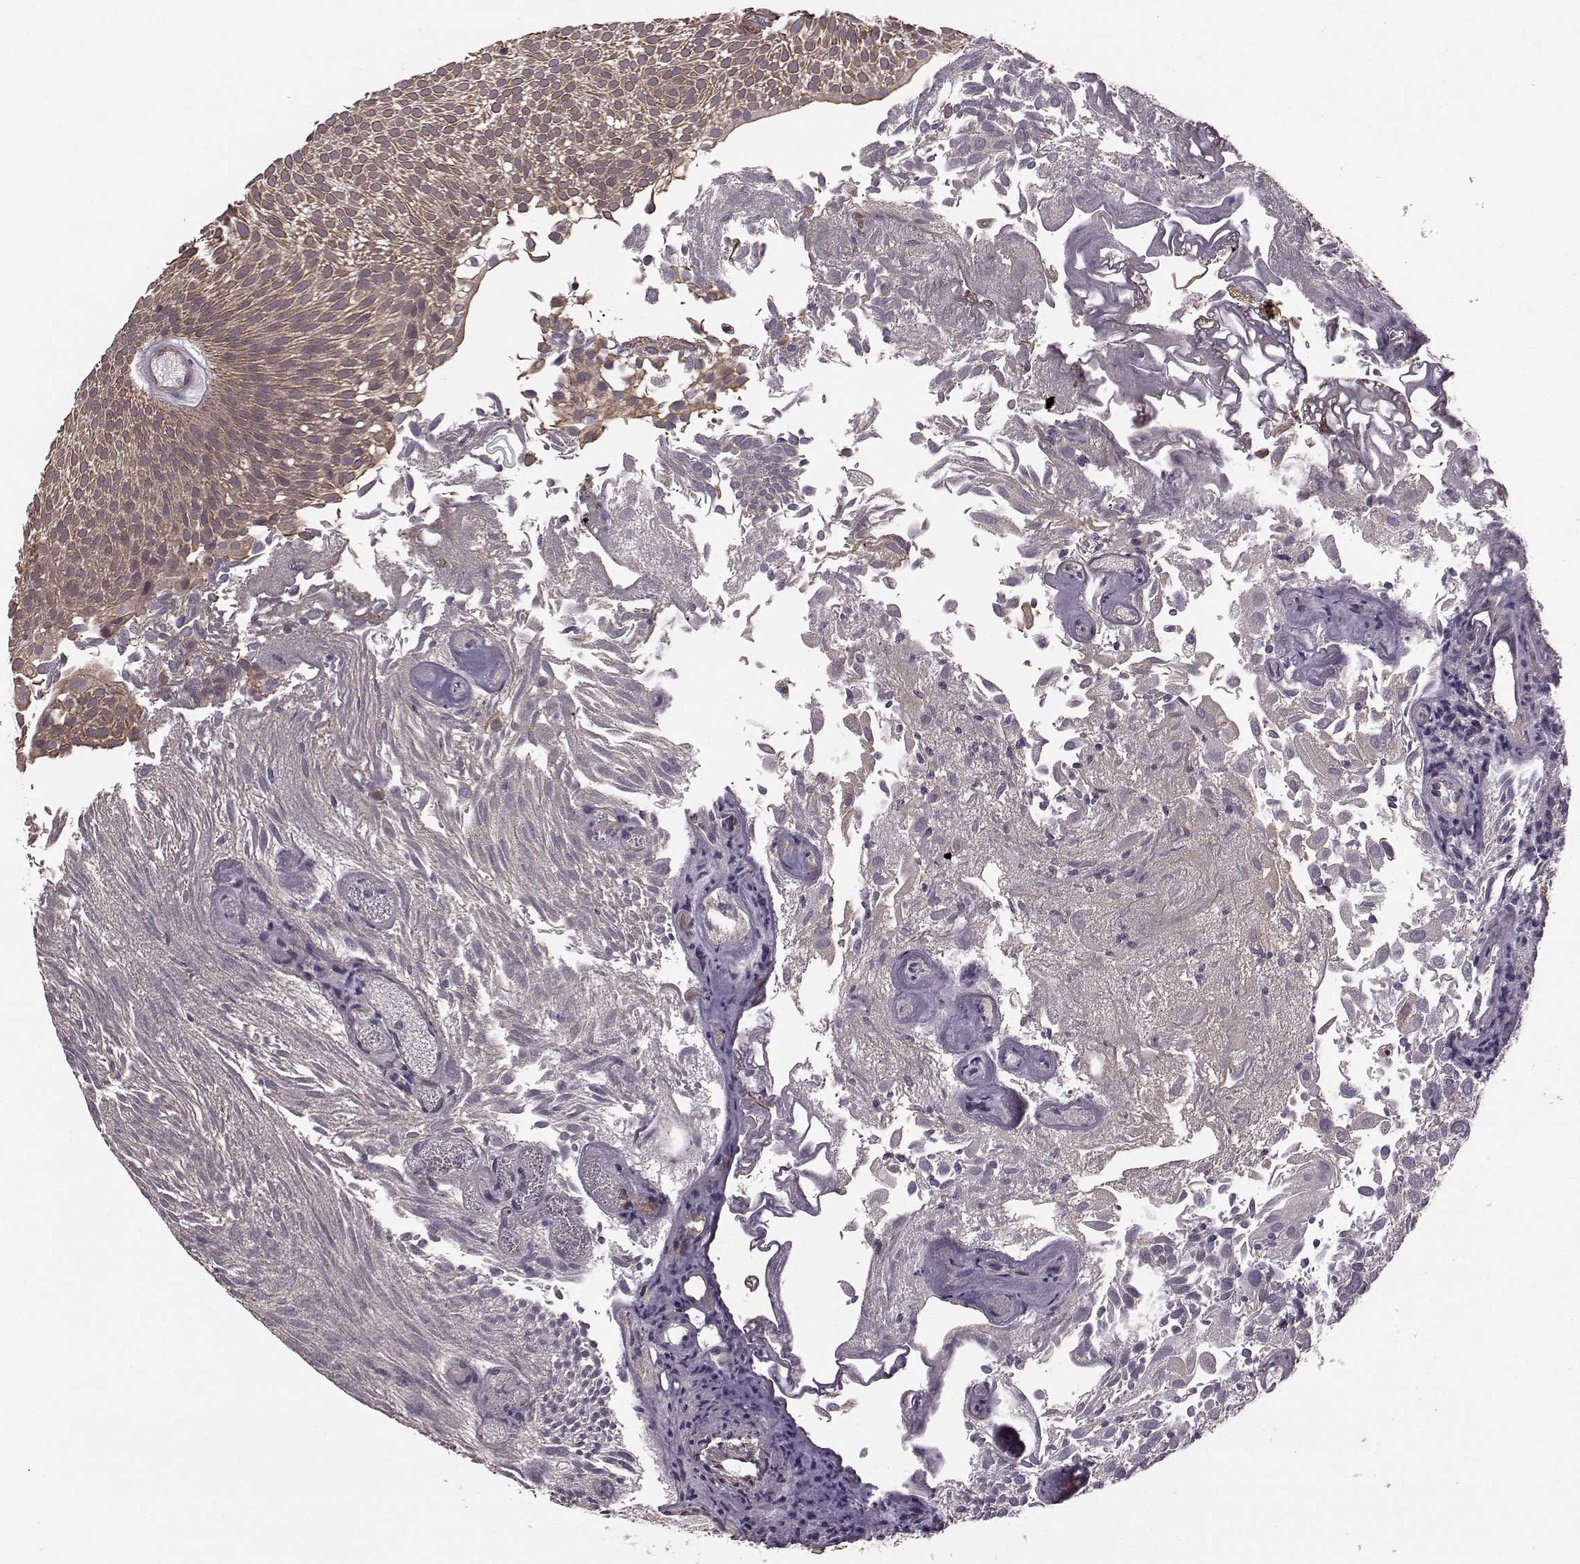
{"staining": {"intensity": "moderate", "quantity": "<25%", "location": "cytoplasmic/membranous"}, "tissue": "urothelial cancer", "cell_type": "Tumor cells", "image_type": "cancer", "snomed": [{"axis": "morphology", "description": "Urothelial carcinoma, Low grade"}, {"axis": "topography", "description": "Urinary bladder"}], "caption": "Urothelial cancer was stained to show a protein in brown. There is low levels of moderate cytoplasmic/membranous positivity in approximately <25% of tumor cells. The protein of interest is shown in brown color, while the nuclei are stained blue.", "gene": "NTF3", "patient": {"sex": "male", "age": 52}}